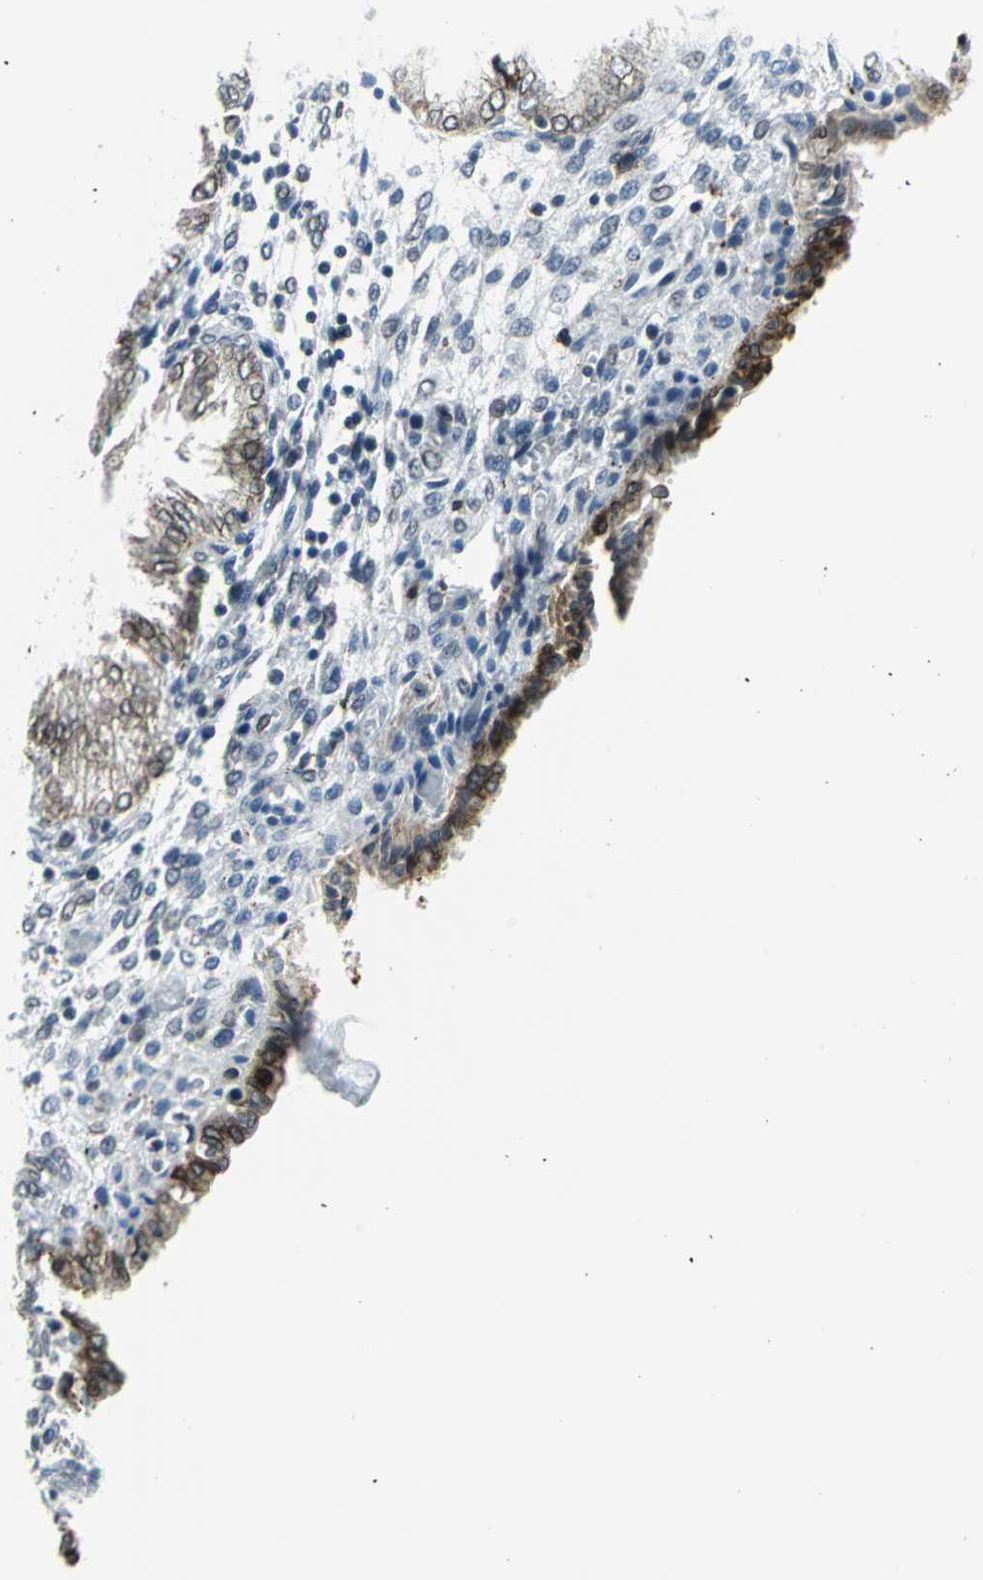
{"staining": {"intensity": "negative", "quantity": "none", "location": "none"}, "tissue": "endometrium", "cell_type": "Cells in endometrial stroma", "image_type": "normal", "snomed": [{"axis": "morphology", "description": "Normal tissue, NOS"}, {"axis": "topography", "description": "Endometrium"}], "caption": "Immunohistochemical staining of normal human endometrium reveals no significant positivity in cells in endometrial stroma.", "gene": "SNUPN", "patient": {"sex": "female", "age": 33}}